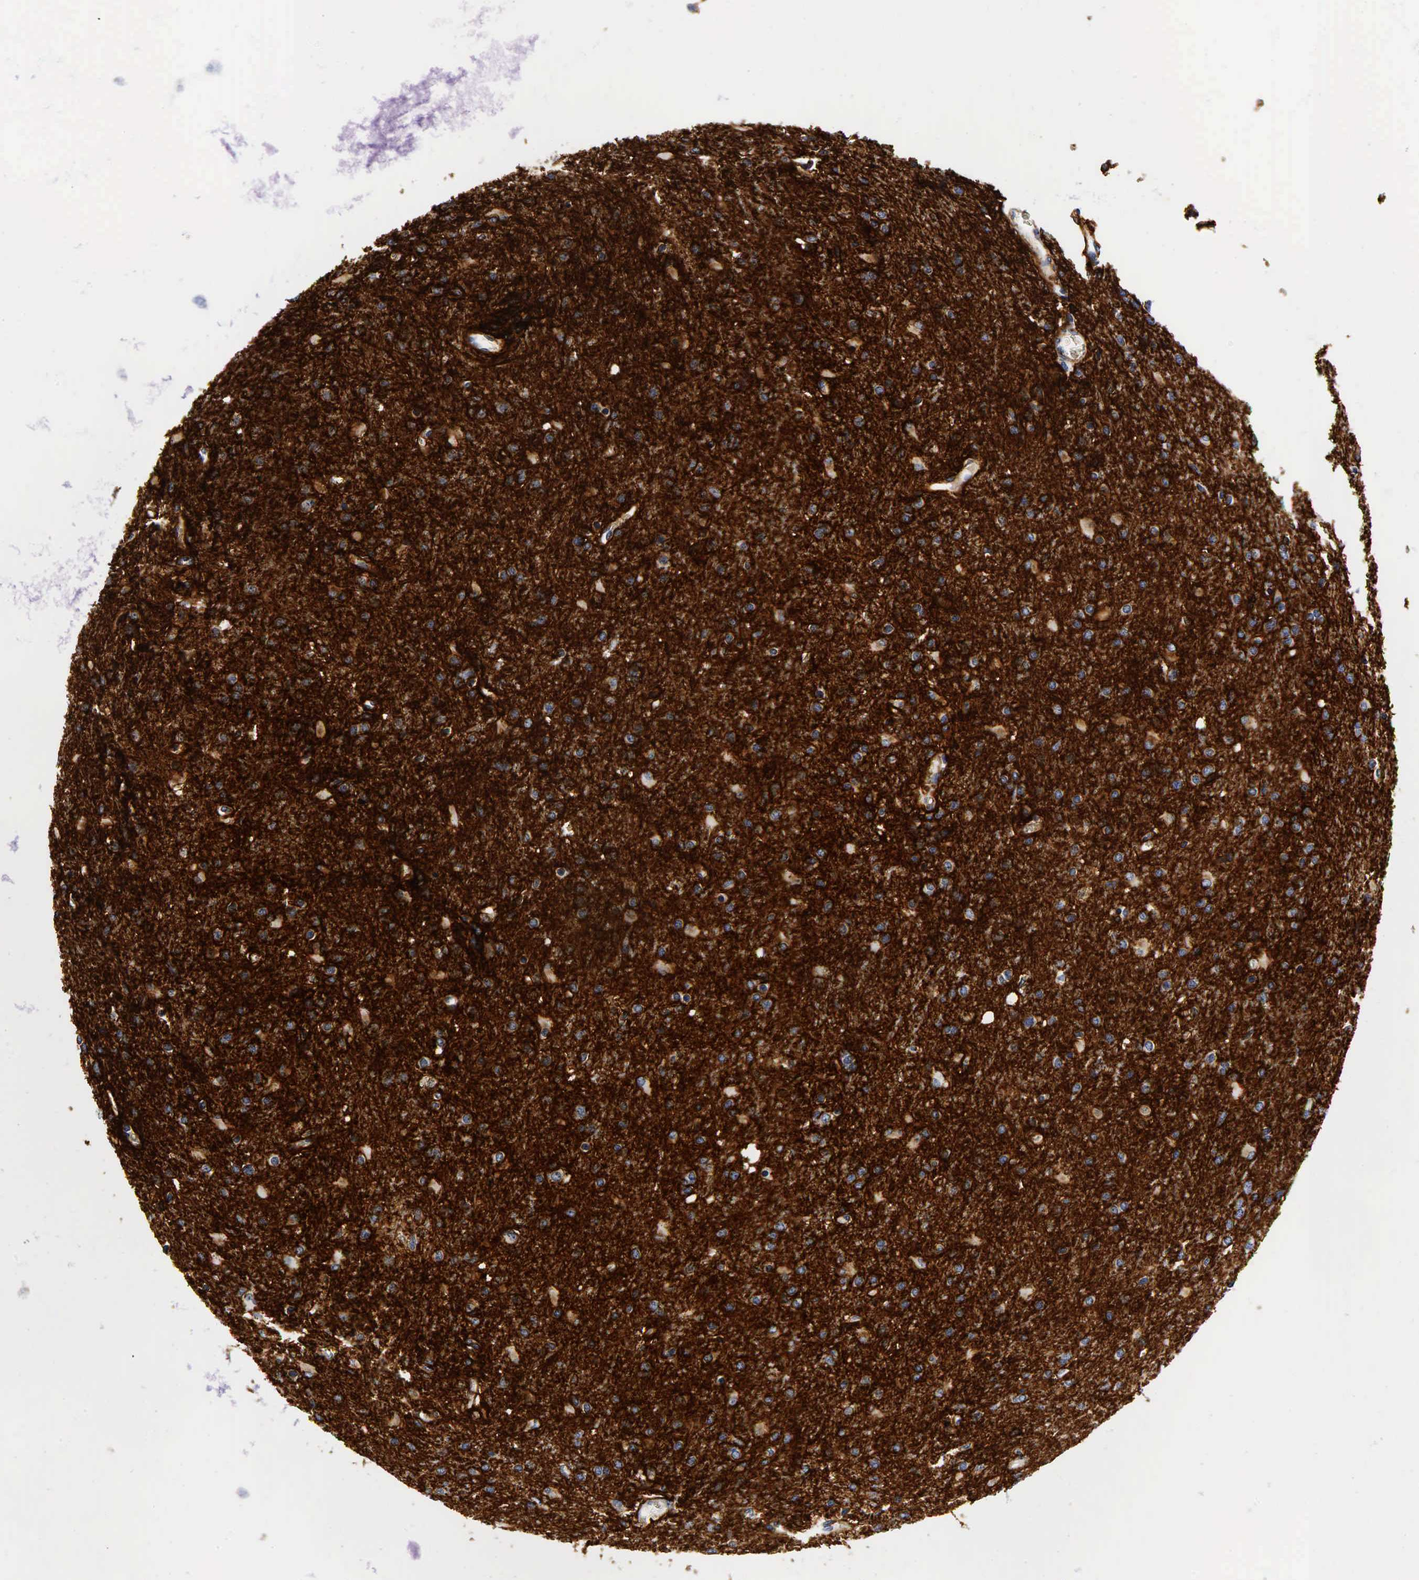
{"staining": {"intensity": "strong", "quantity": ">75%", "location": "cytoplasmic/membranous"}, "tissue": "glioma", "cell_type": "Tumor cells", "image_type": "cancer", "snomed": [{"axis": "morphology", "description": "Glioma, malignant, High grade"}, {"axis": "topography", "description": "Brain"}], "caption": "Malignant glioma (high-grade) was stained to show a protein in brown. There is high levels of strong cytoplasmic/membranous positivity in about >75% of tumor cells.", "gene": "CD44", "patient": {"sex": "male", "age": 68}}